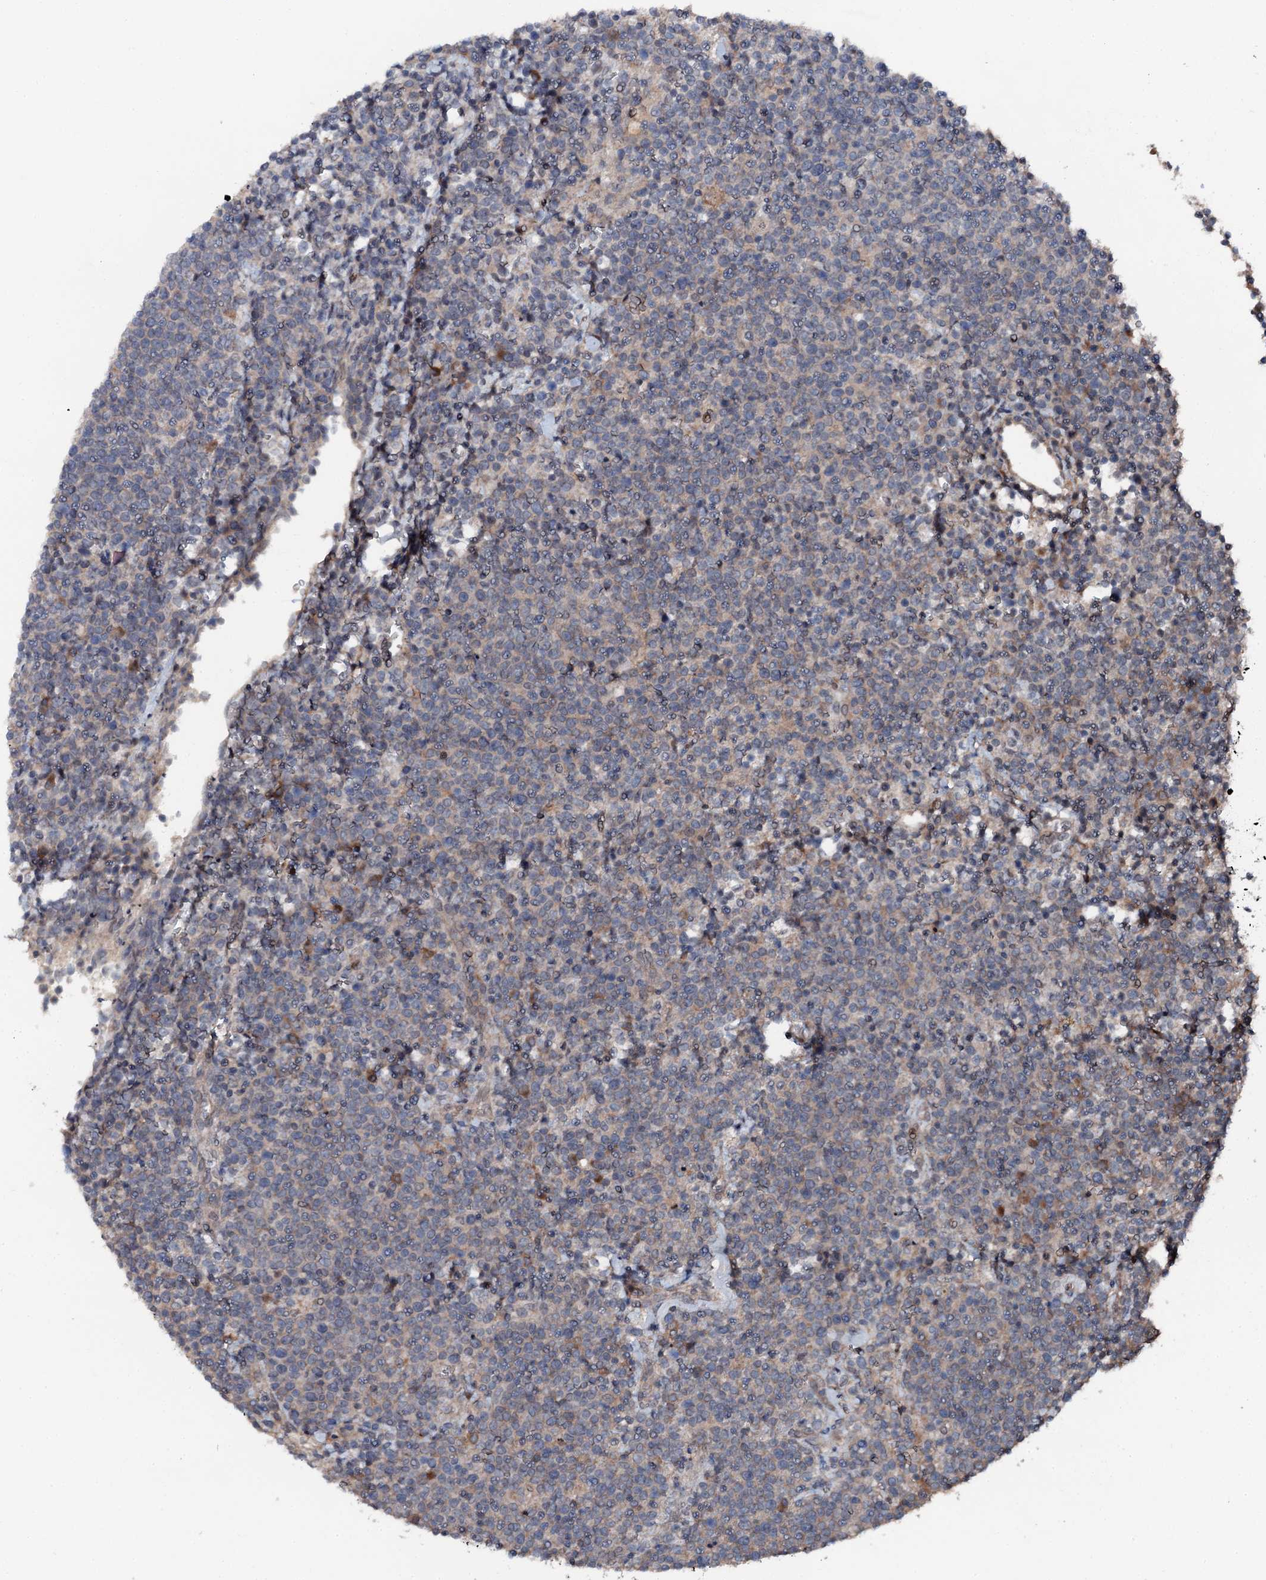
{"staining": {"intensity": "negative", "quantity": "none", "location": "none"}, "tissue": "lymphoma", "cell_type": "Tumor cells", "image_type": "cancer", "snomed": [{"axis": "morphology", "description": "Malignant lymphoma, non-Hodgkin's type, High grade"}, {"axis": "topography", "description": "Lymph node"}], "caption": "Histopathology image shows no significant protein staining in tumor cells of malignant lymphoma, non-Hodgkin's type (high-grade).", "gene": "FLYWCH1", "patient": {"sex": "male", "age": 61}}